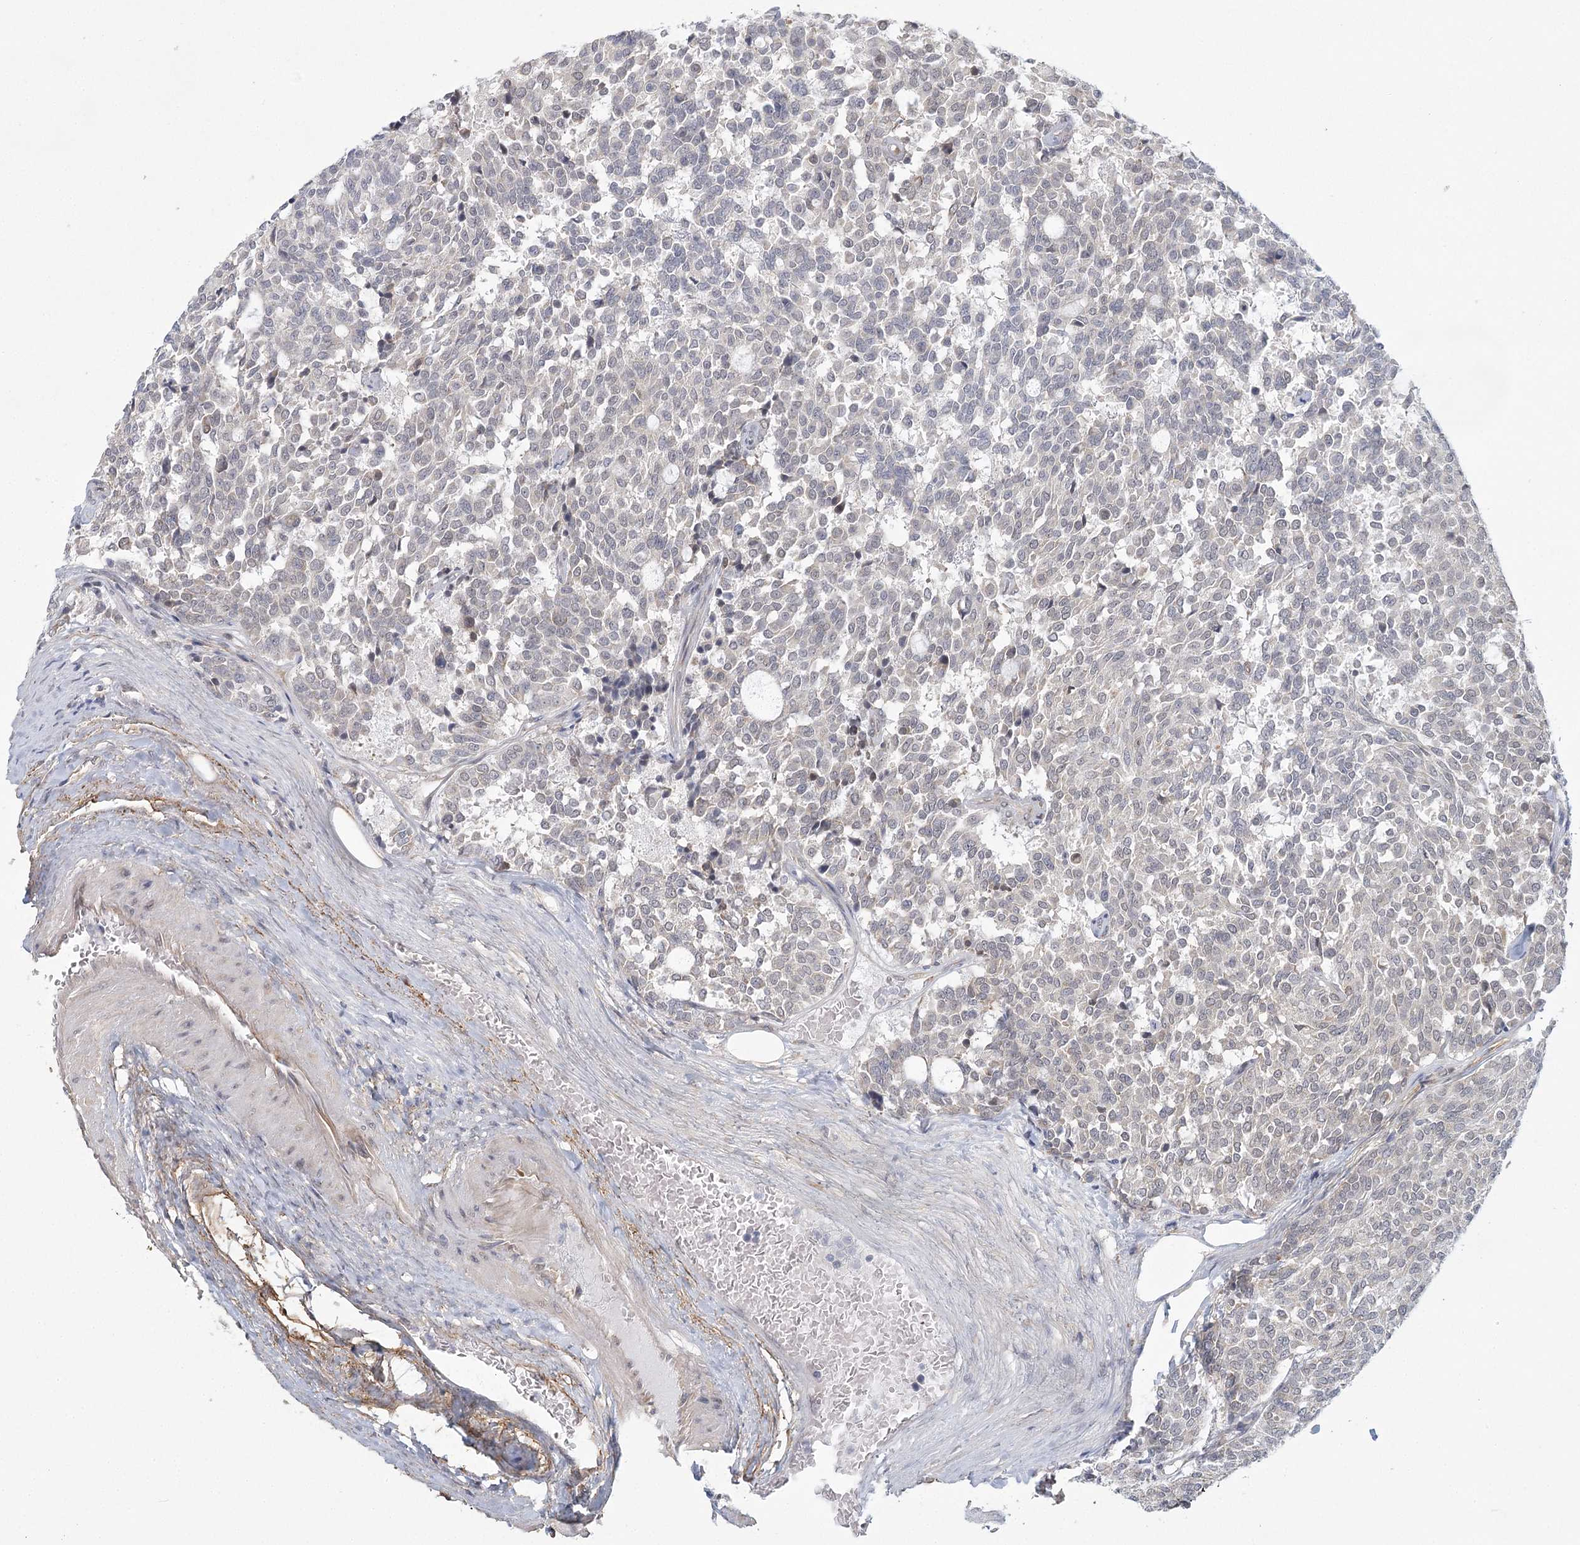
{"staining": {"intensity": "negative", "quantity": "none", "location": "none"}, "tissue": "carcinoid", "cell_type": "Tumor cells", "image_type": "cancer", "snomed": [{"axis": "morphology", "description": "Carcinoid, malignant, NOS"}, {"axis": "topography", "description": "Pancreas"}], "caption": "IHC of human malignant carcinoid demonstrates no positivity in tumor cells. (DAB immunohistochemistry (IHC) with hematoxylin counter stain).", "gene": "MED28", "patient": {"sex": "female", "age": 54}}